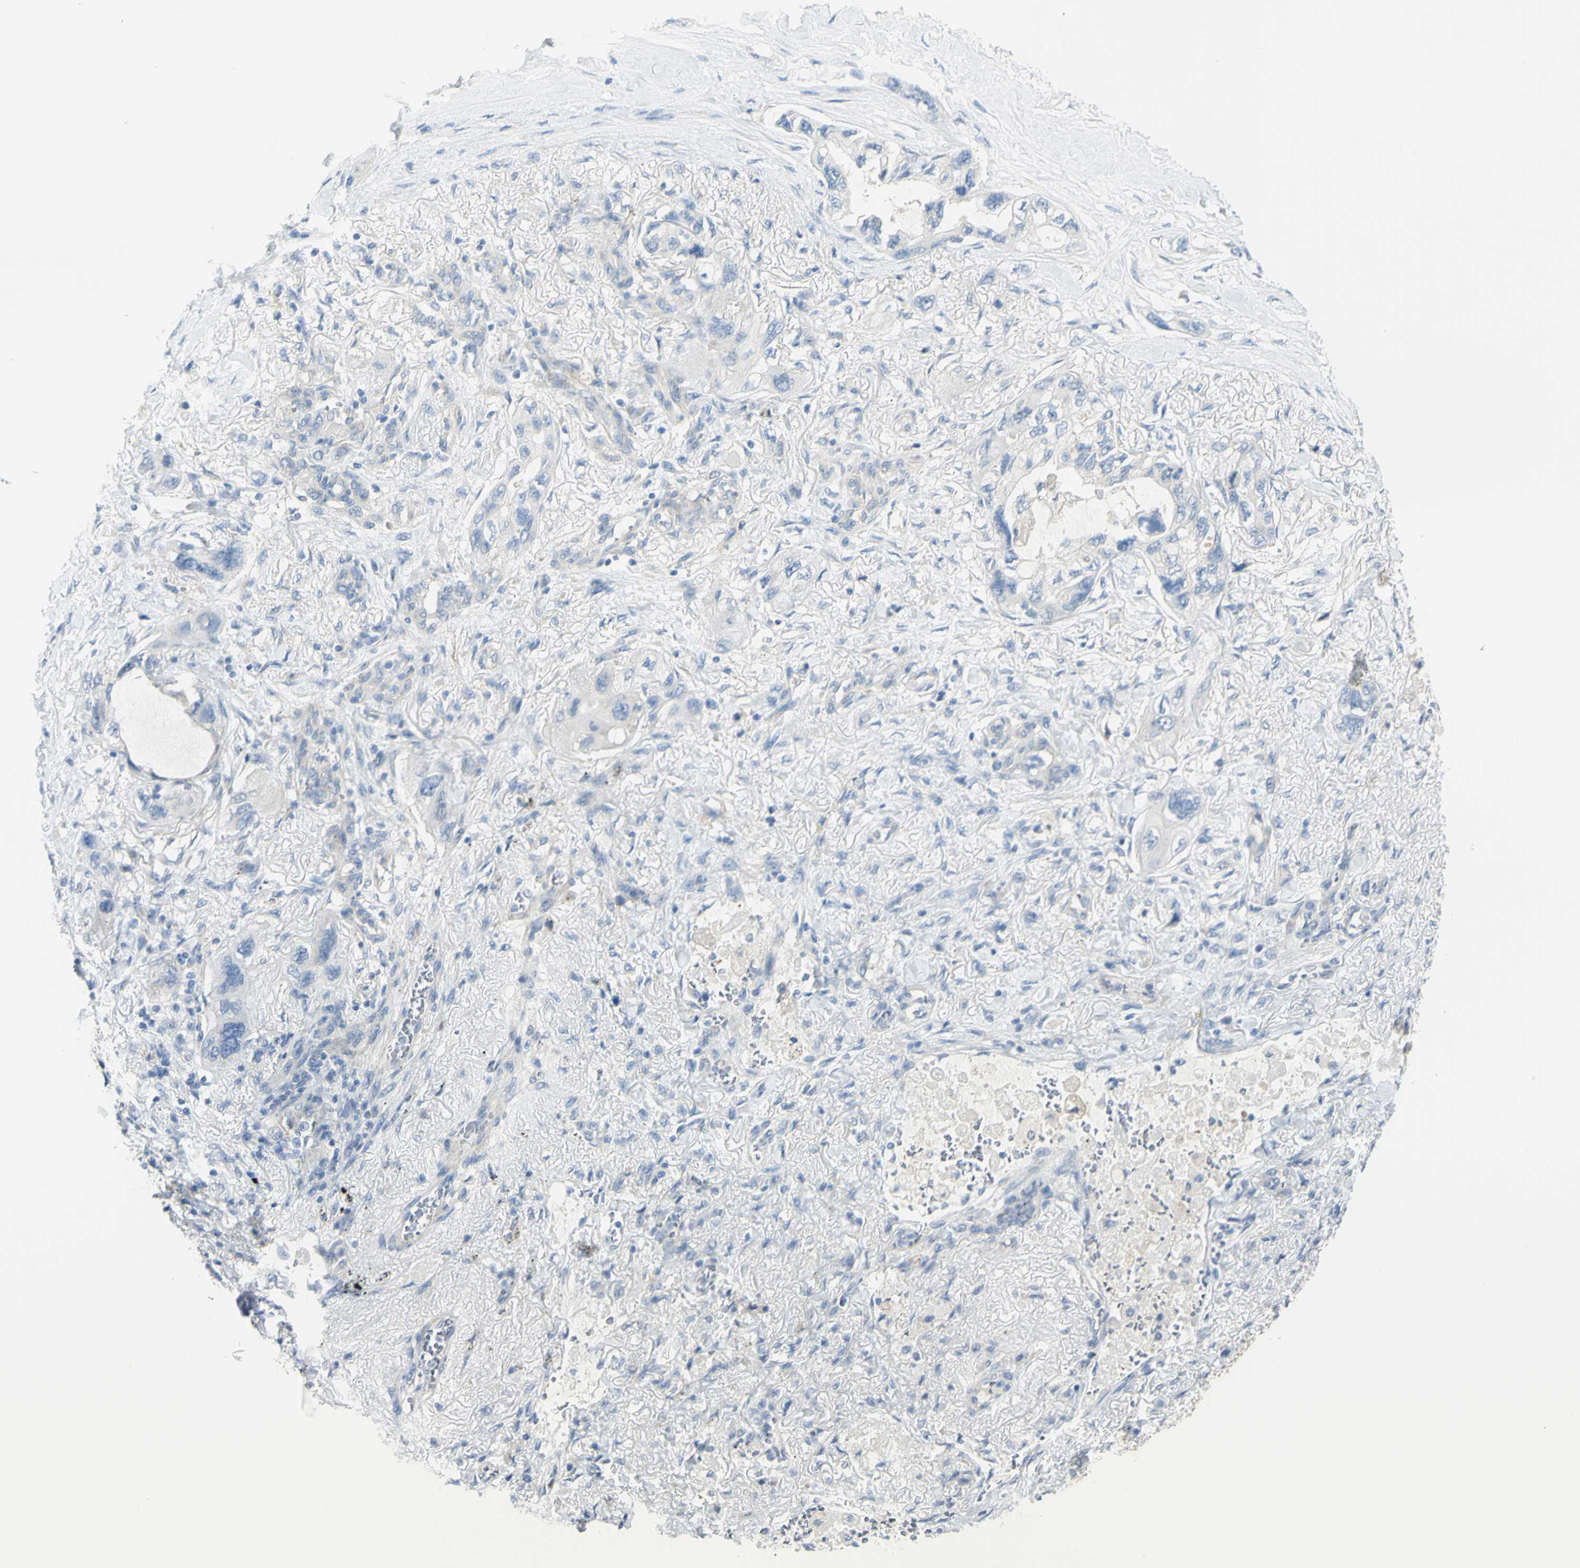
{"staining": {"intensity": "negative", "quantity": "none", "location": "none"}, "tissue": "lung cancer", "cell_type": "Tumor cells", "image_type": "cancer", "snomed": [{"axis": "morphology", "description": "Squamous cell carcinoma, NOS"}, {"axis": "topography", "description": "Lung"}], "caption": "IHC micrograph of human lung squamous cell carcinoma stained for a protein (brown), which displays no staining in tumor cells.", "gene": "GCNT3", "patient": {"sex": "female", "age": 73}}